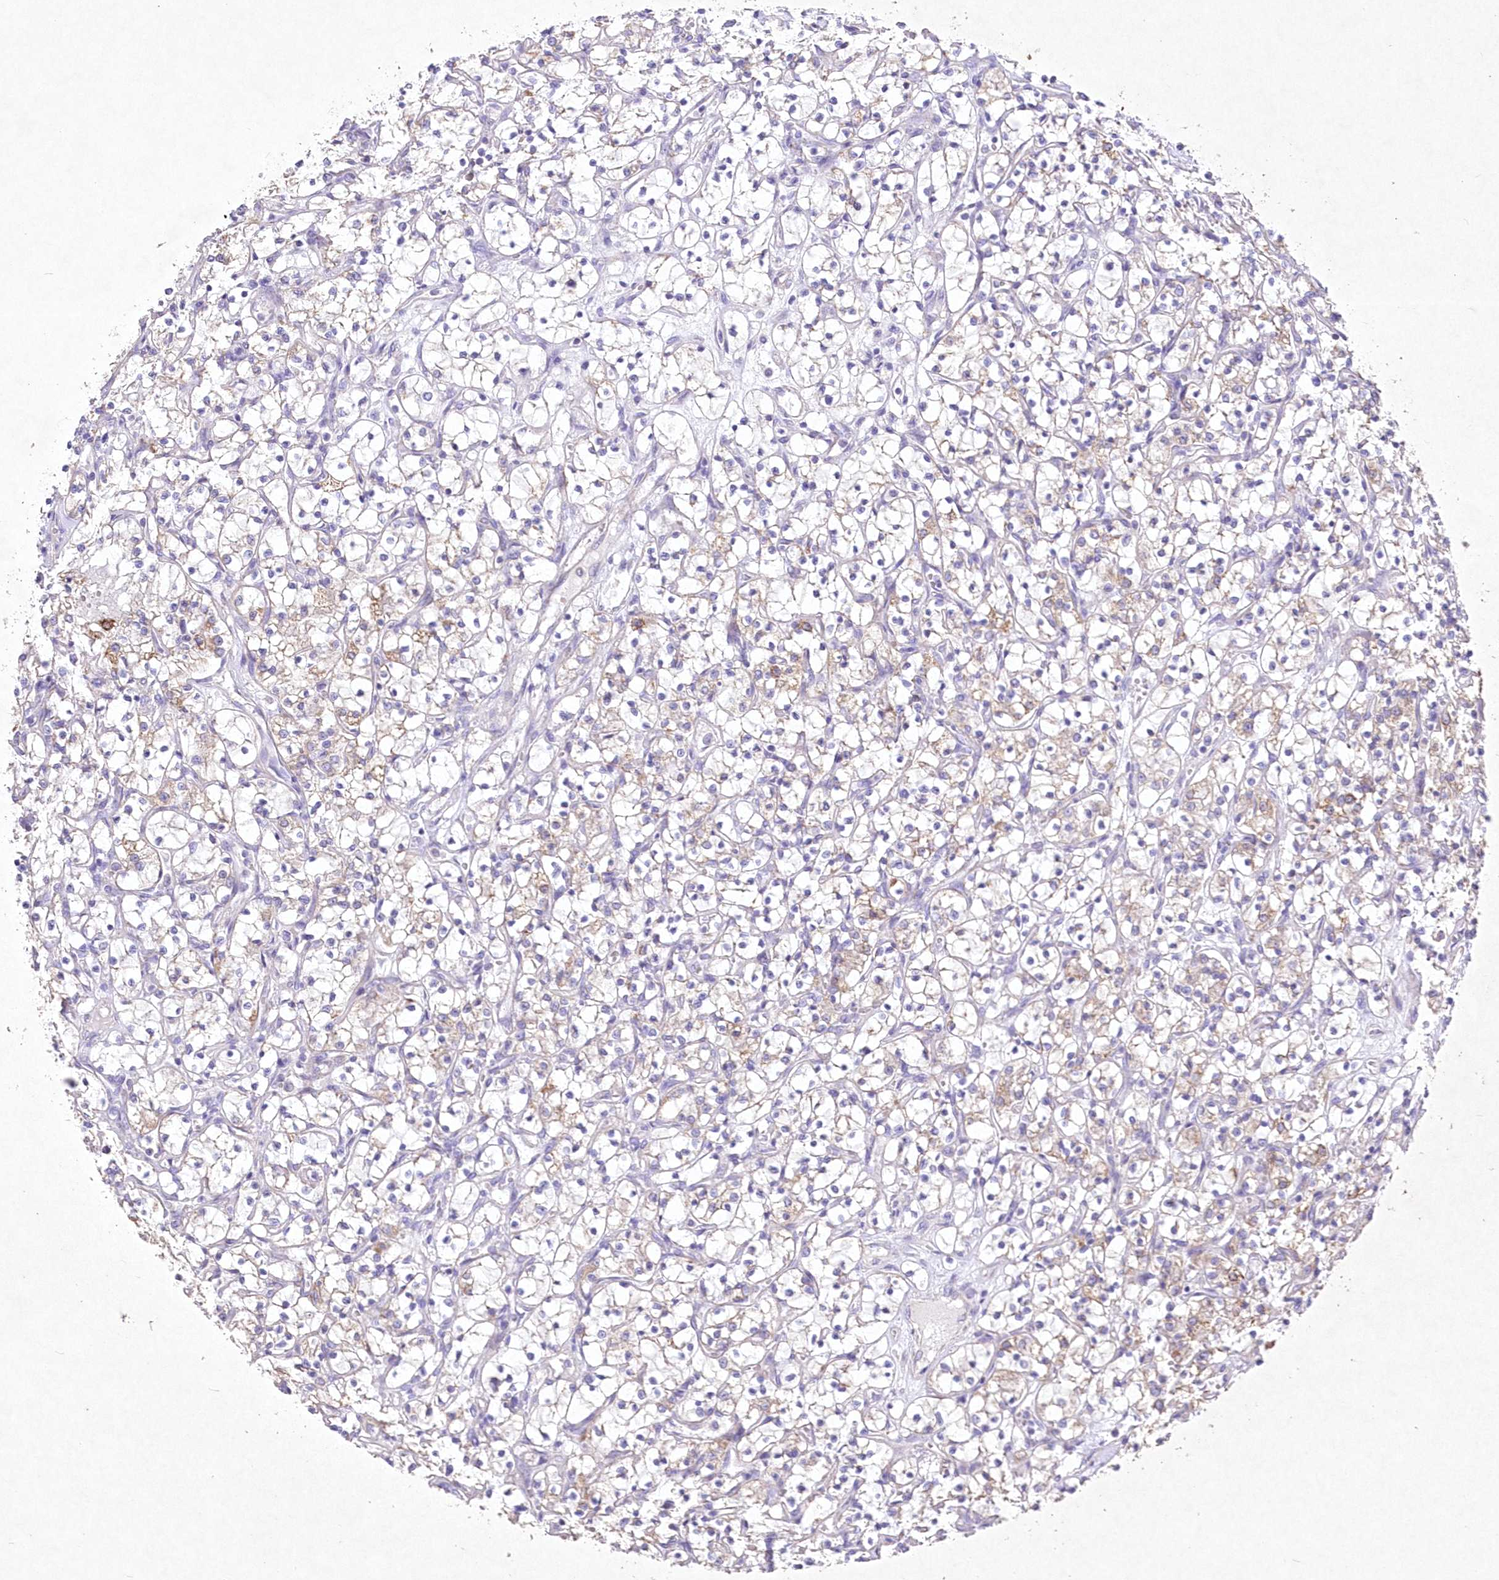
{"staining": {"intensity": "weak", "quantity": "<25%", "location": "cytoplasmic/membranous"}, "tissue": "renal cancer", "cell_type": "Tumor cells", "image_type": "cancer", "snomed": [{"axis": "morphology", "description": "Adenocarcinoma, NOS"}, {"axis": "topography", "description": "Kidney"}], "caption": "Tumor cells are negative for brown protein staining in renal cancer (adenocarcinoma).", "gene": "ITSN2", "patient": {"sex": "female", "age": 69}}